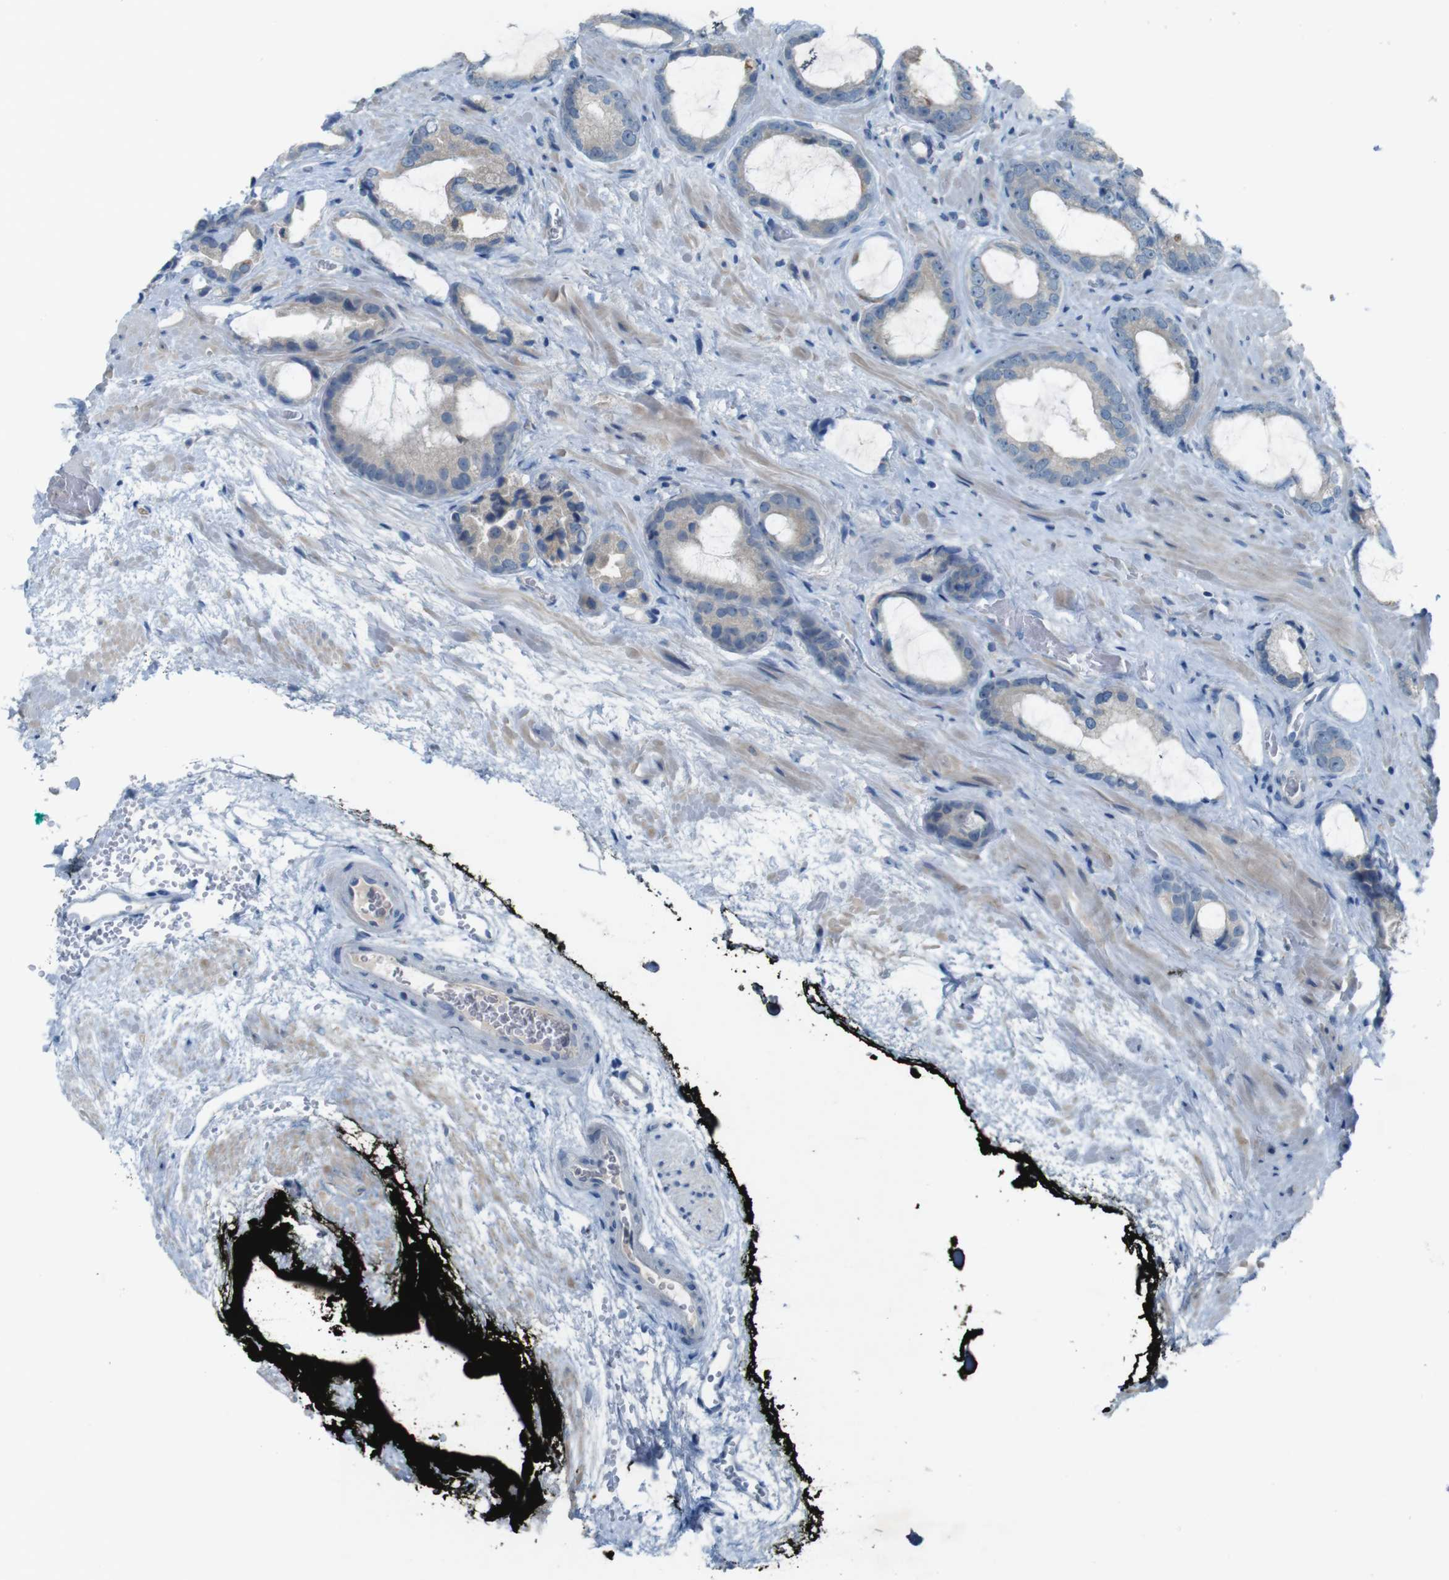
{"staining": {"intensity": "weak", "quantity": "<25%", "location": "cytoplasmic/membranous"}, "tissue": "prostate cancer", "cell_type": "Tumor cells", "image_type": "cancer", "snomed": [{"axis": "morphology", "description": "Adenocarcinoma, Low grade"}, {"axis": "topography", "description": "Prostate"}], "caption": "A micrograph of prostate cancer stained for a protein shows no brown staining in tumor cells.", "gene": "MOGAT3", "patient": {"sex": "male", "age": 60}}